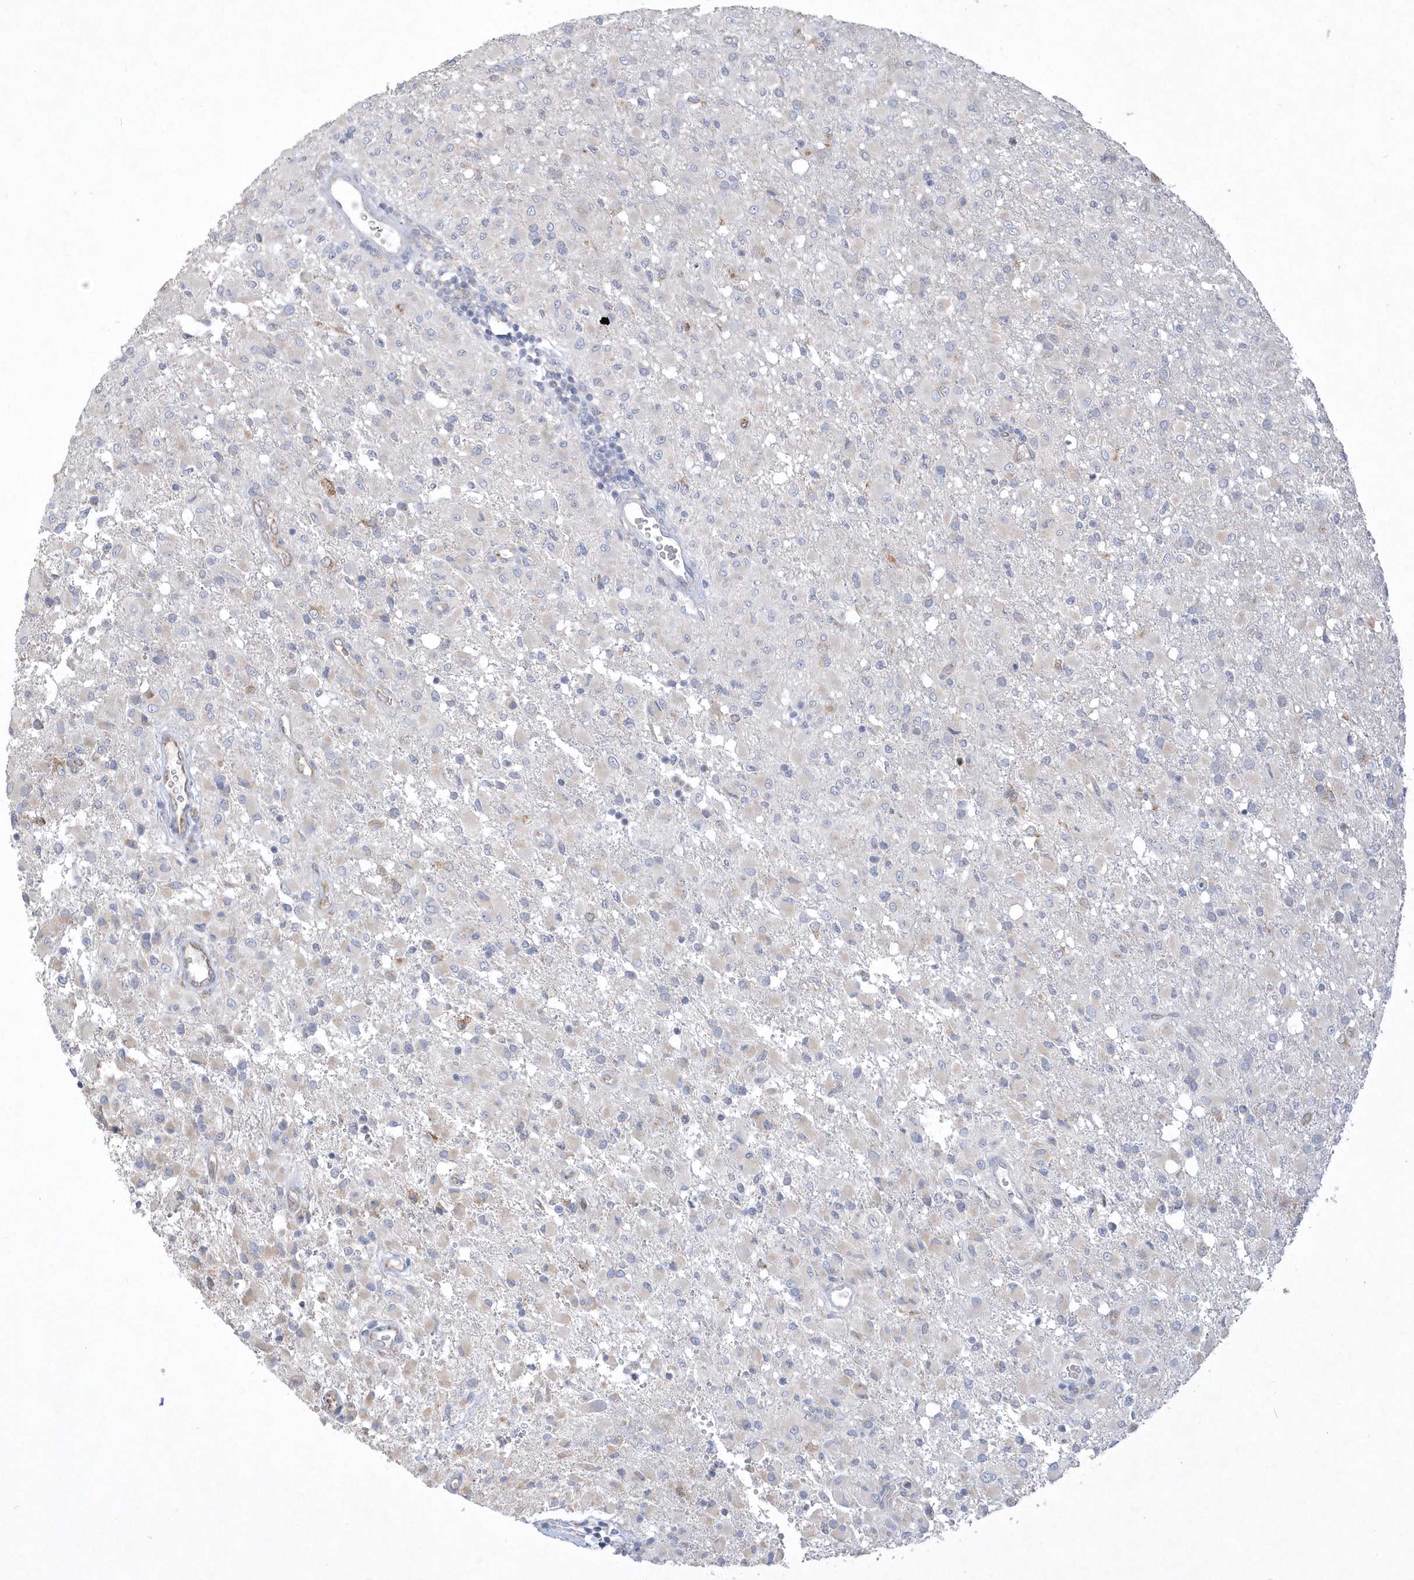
{"staining": {"intensity": "weak", "quantity": "<25%", "location": "cytoplasmic/membranous"}, "tissue": "glioma", "cell_type": "Tumor cells", "image_type": "cancer", "snomed": [{"axis": "morphology", "description": "Glioma, malignant, High grade"}, {"axis": "topography", "description": "Brain"}], "caption": "IHC of human glioma shows no expression in tumor cells.", "gene": "DGAT1", "patient": {"sex": "female", "age": 57}}